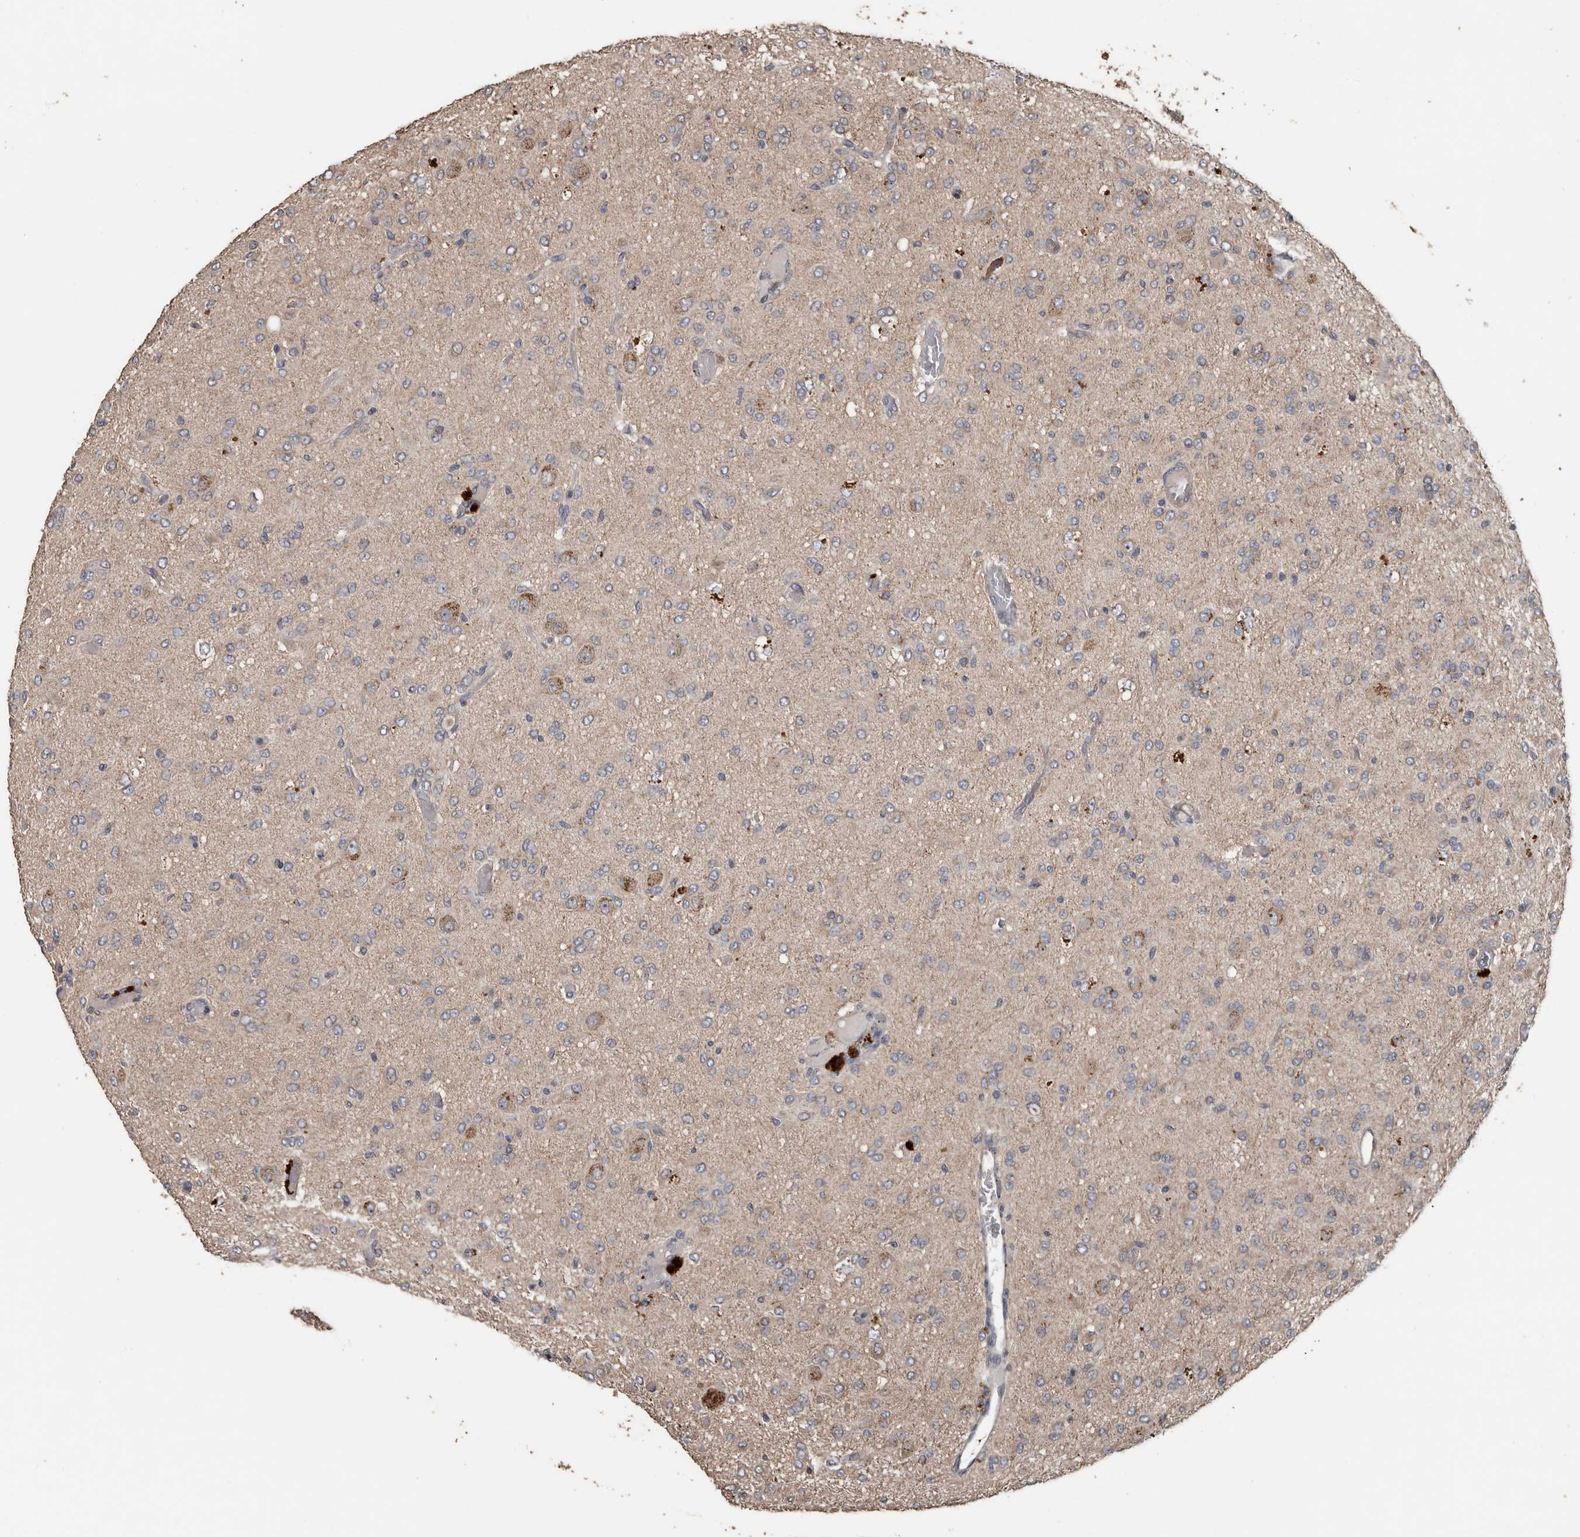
{"staining": {"intensity": "weak", "quantity": "25%-75%", "location": "cytoplasmic/membranous"}, "tissue": "glioma", "cell_type": "Tumor cells", "image_type": "cancer", "snomed": [{"axis": "morphology", "description": "Glioma, malignant, High grade"}, {"axis": "topography", "description": "Brain"}], "caption": "A histopathology image of human glioma stained for a protein exhibits weak cytoplasmic/membranous brown staining in tumor cells.", "gene": "HYAL4", "patient": {"sex": "female", "age": 59}}